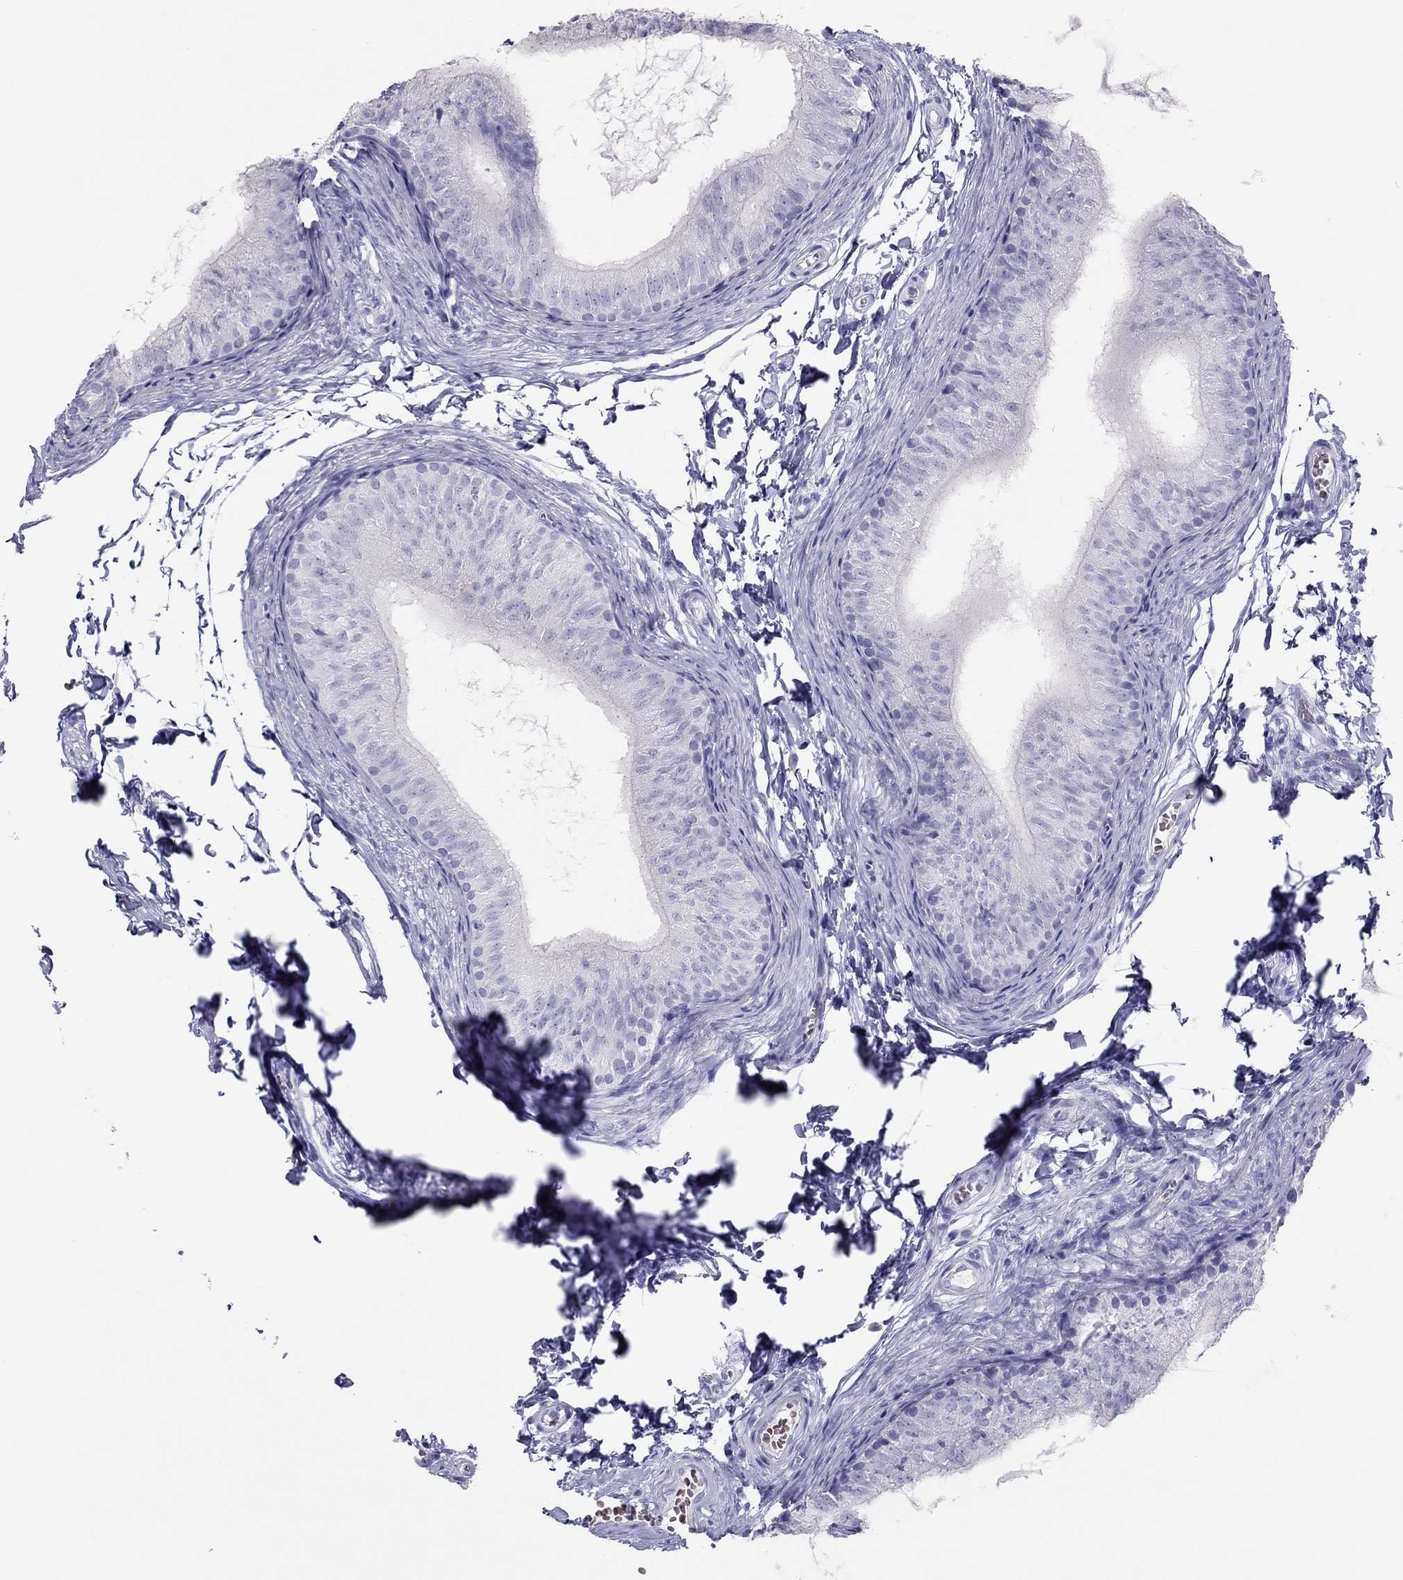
{"staining": {"intensity": "negative", "quantity": "none", "location": "none"}, "tissue": "epididymis", "cell_type": "Glandular cells", "image_type": "normal", "snomed": [{"axis": "morphology", "description": "Normal tissue, NOS"}, {"axis": "topography", "description": "Epididymis"}], "caption": "Immunohistochemistry micrograph of unremarkable epididymis: human epididymis stained with DAB exhibits no significant protein staining in glandular cells.", "gene": "TSHB", "patient": {"sex": "male", "age": 22}}